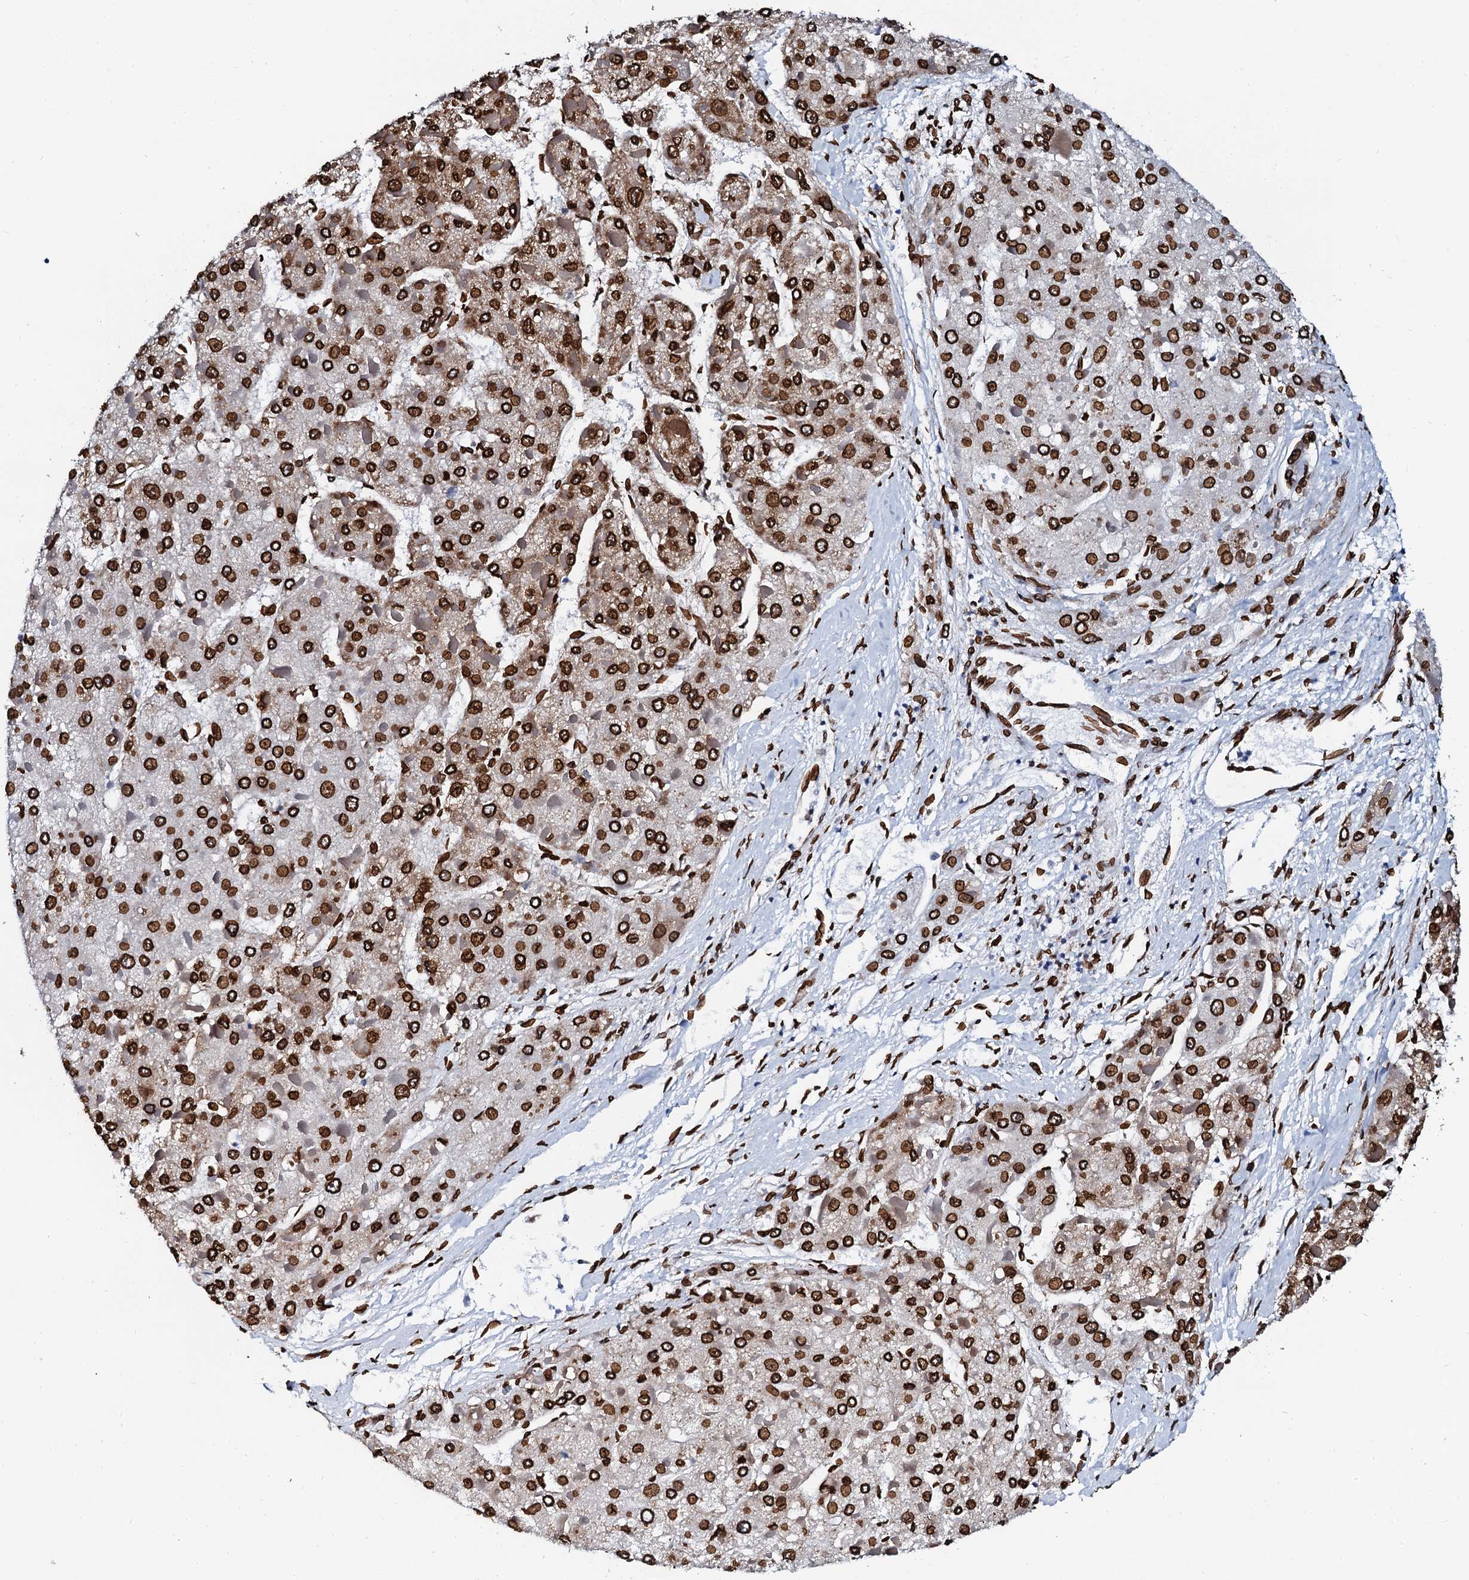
{"staining": {"intensity": "strong", "quantity": ">75%", "location": "nuclear"}, "tissue": "liver cancer", "cell_type": "Tumor cells", "image_type": "cancer", "snomed": [{"axis": "morphology", "description": "Carcinoma, Hepatocellular, NOS"}, {"axis": "topography", "description": "Liver"}], "caption": "Hepatocellular carcinoma (liver) stained with DAB IHC exhibits high levels of strong nuclear positivity in approximately >75% of tumor cells. The protein of interest is shown in brown color, while the nuclei are stained blue.", "gene": "KATNAL2", "patient": {"sex": "female", "age": 73}}